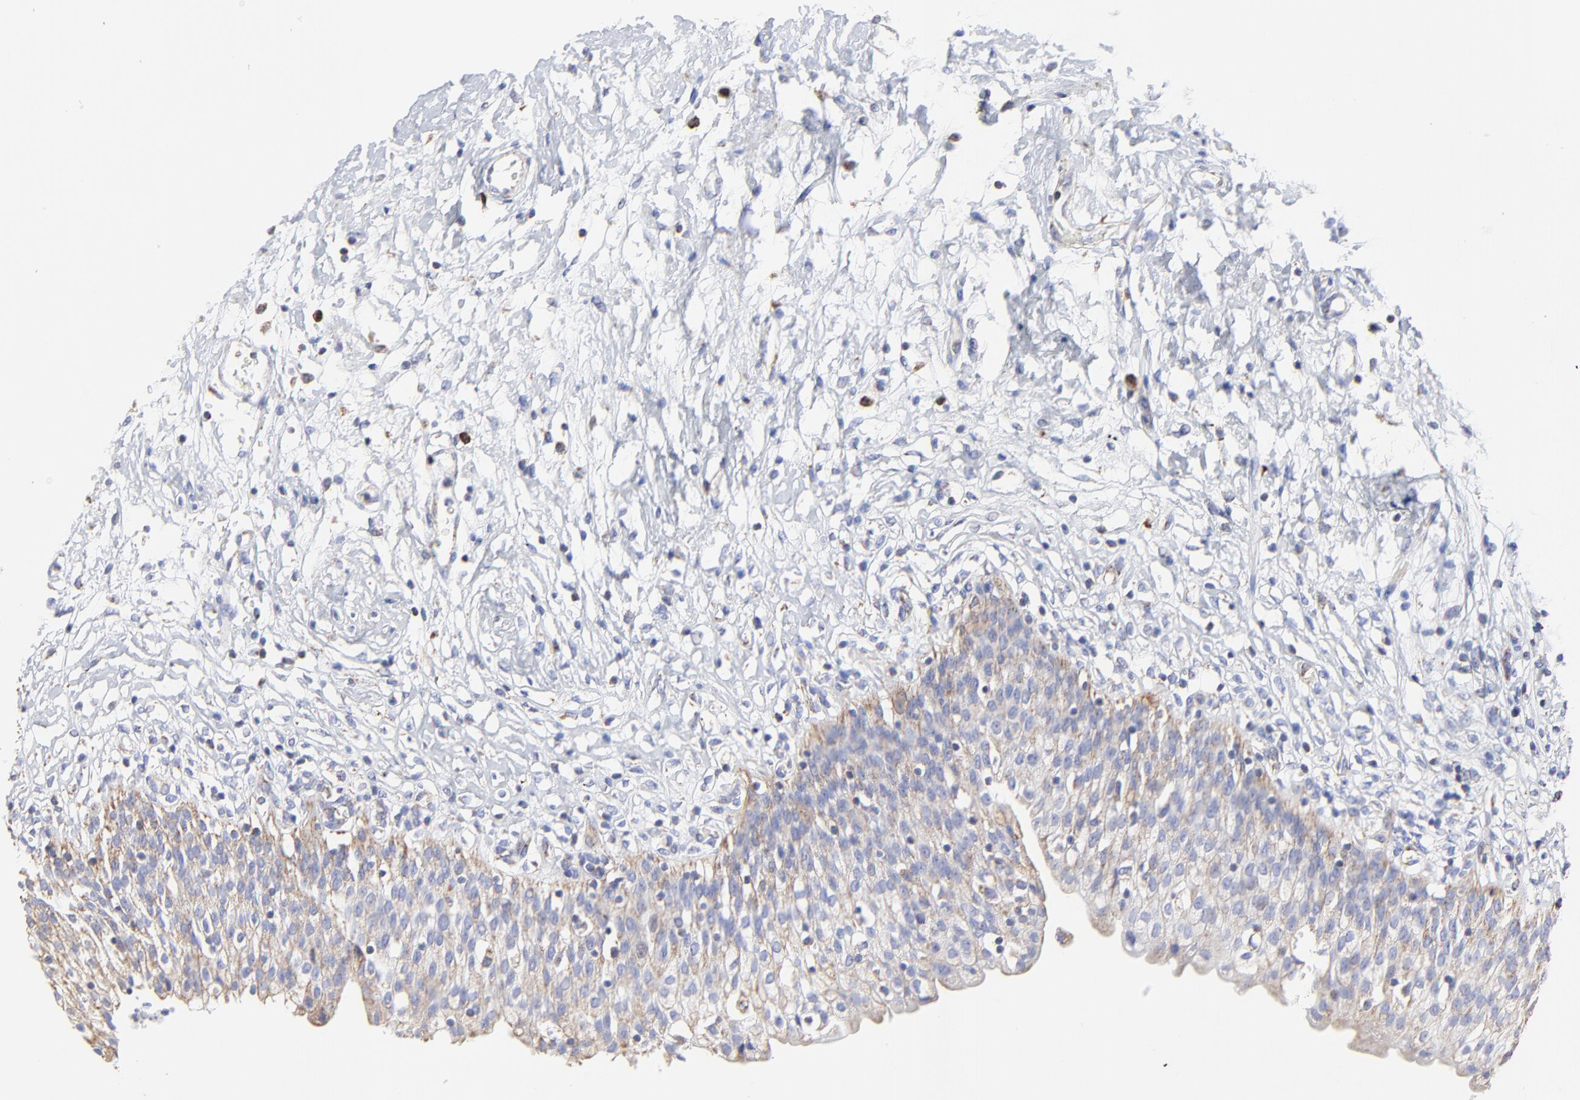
{"staining": {"intensity": "weak", "quantity": ">75%", "location": "cytoplasmic/membranous"}, "tissue": "urinary bladder", "cell_type": "Urothelial cells", "image_type": "normal", "snomed": [{"axis": "morphology", "description": "Normal tissue, NOS"}, {"axis": "topography", "description": "Urinary bladder"}], "caption": "The immunohistochemical stain labels weak cytoplasmic/membranous positivity in urothelial cells of unremarkable urinary bladder. The staining was performed using DAB (3,3'-diaminobenzidine), with brown indicating positive protein expression. Nuclei are stained blue with hematoxylin.", "gene": "PINK1", "patient": {"sex": "female", "age": 80}}